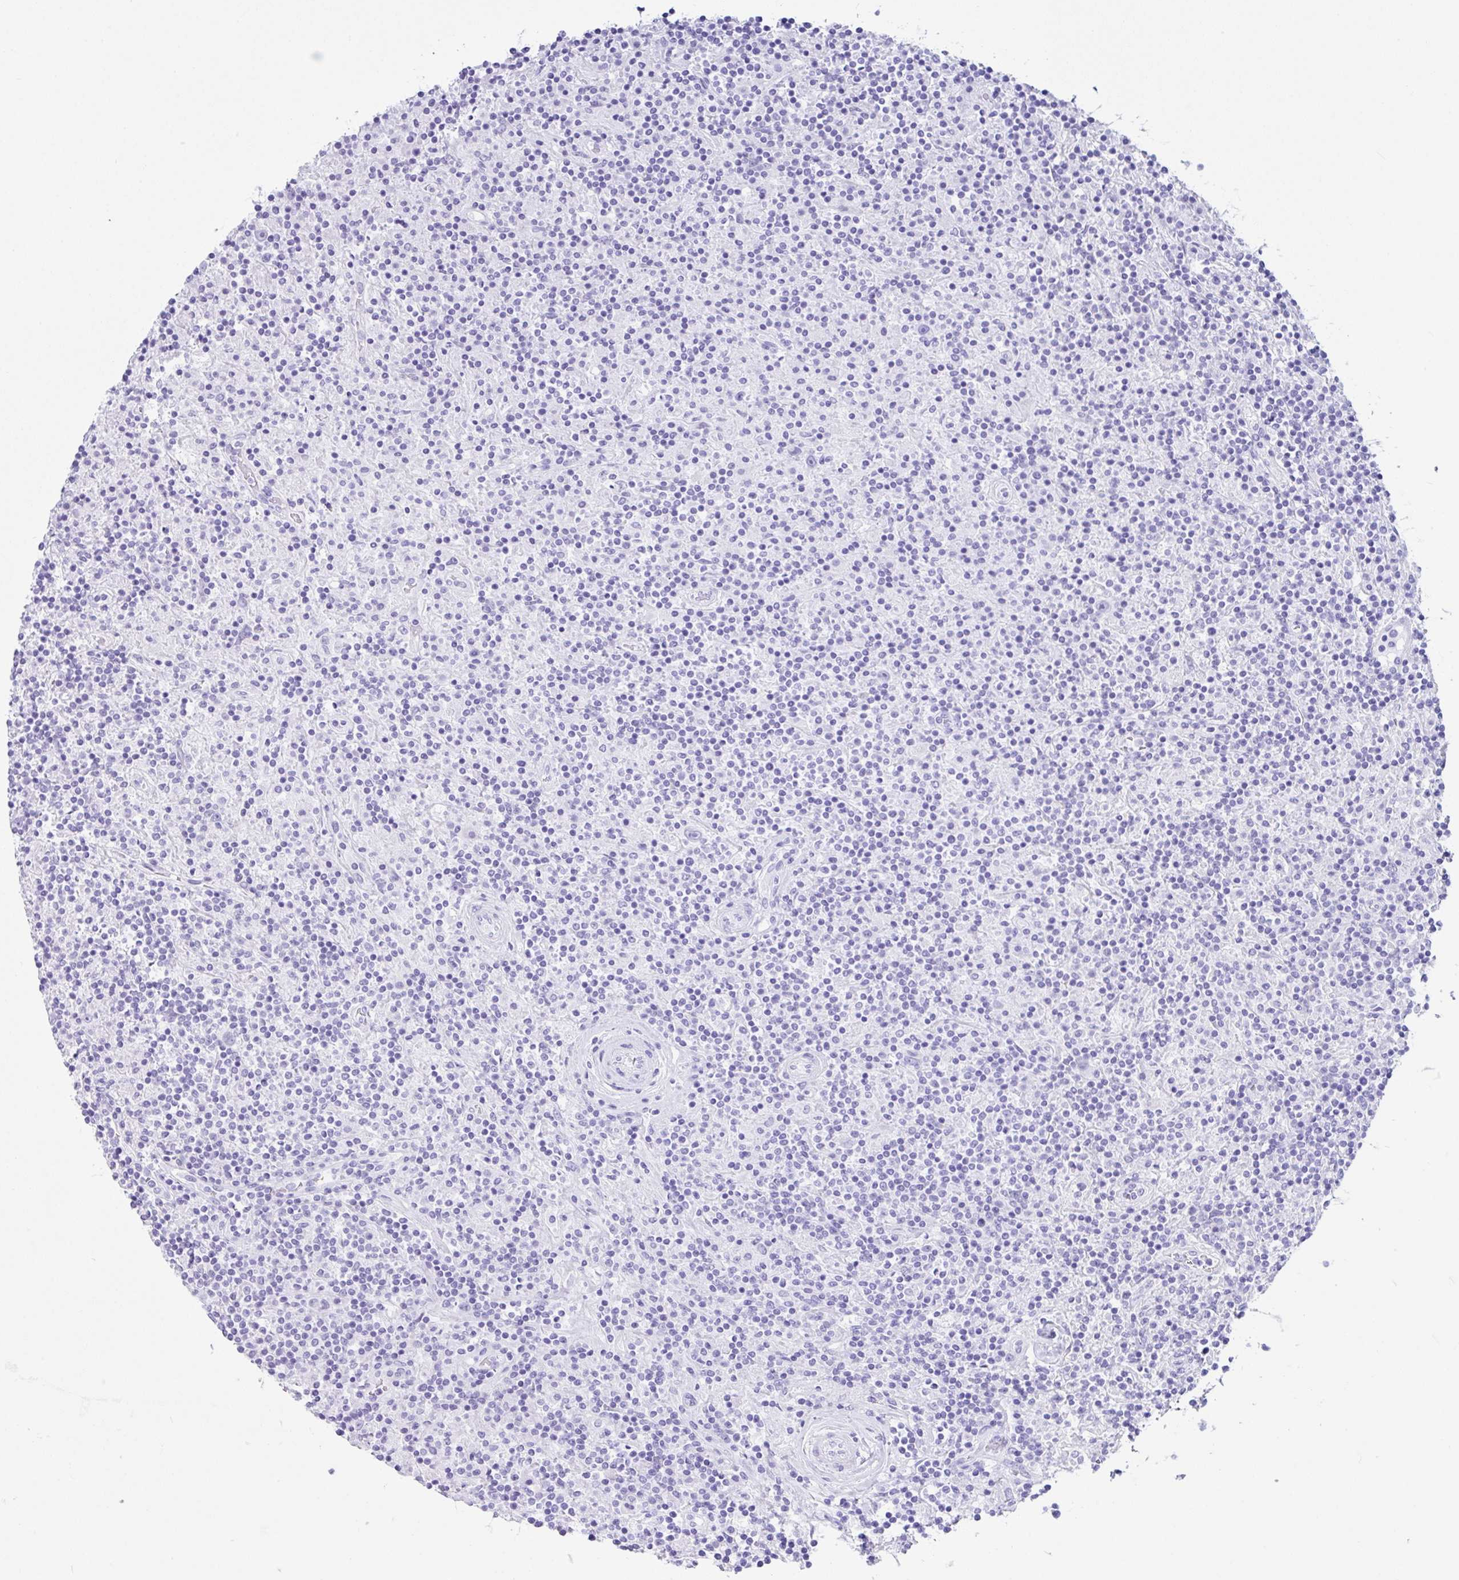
{"staining": {"intensity": "negative", "quantity": "none", "location": "none"}, "tissue": "lymphoma", "cell_type": "Tumor cells", "image_type": "cancer", "snomed": [{"axis": "morphology", "description": "Hodgkin's disease, NOS"}, {"axis": "topography", "description": "Lymph node"}], "caption": "DAB (3,3'-diaminobenzidine) immunohistochemical staining of human lymphoma reveals no significant expression in tumor cells.", "gene": "LGALS4", "patient": {"sex": "male", "age": 70}}